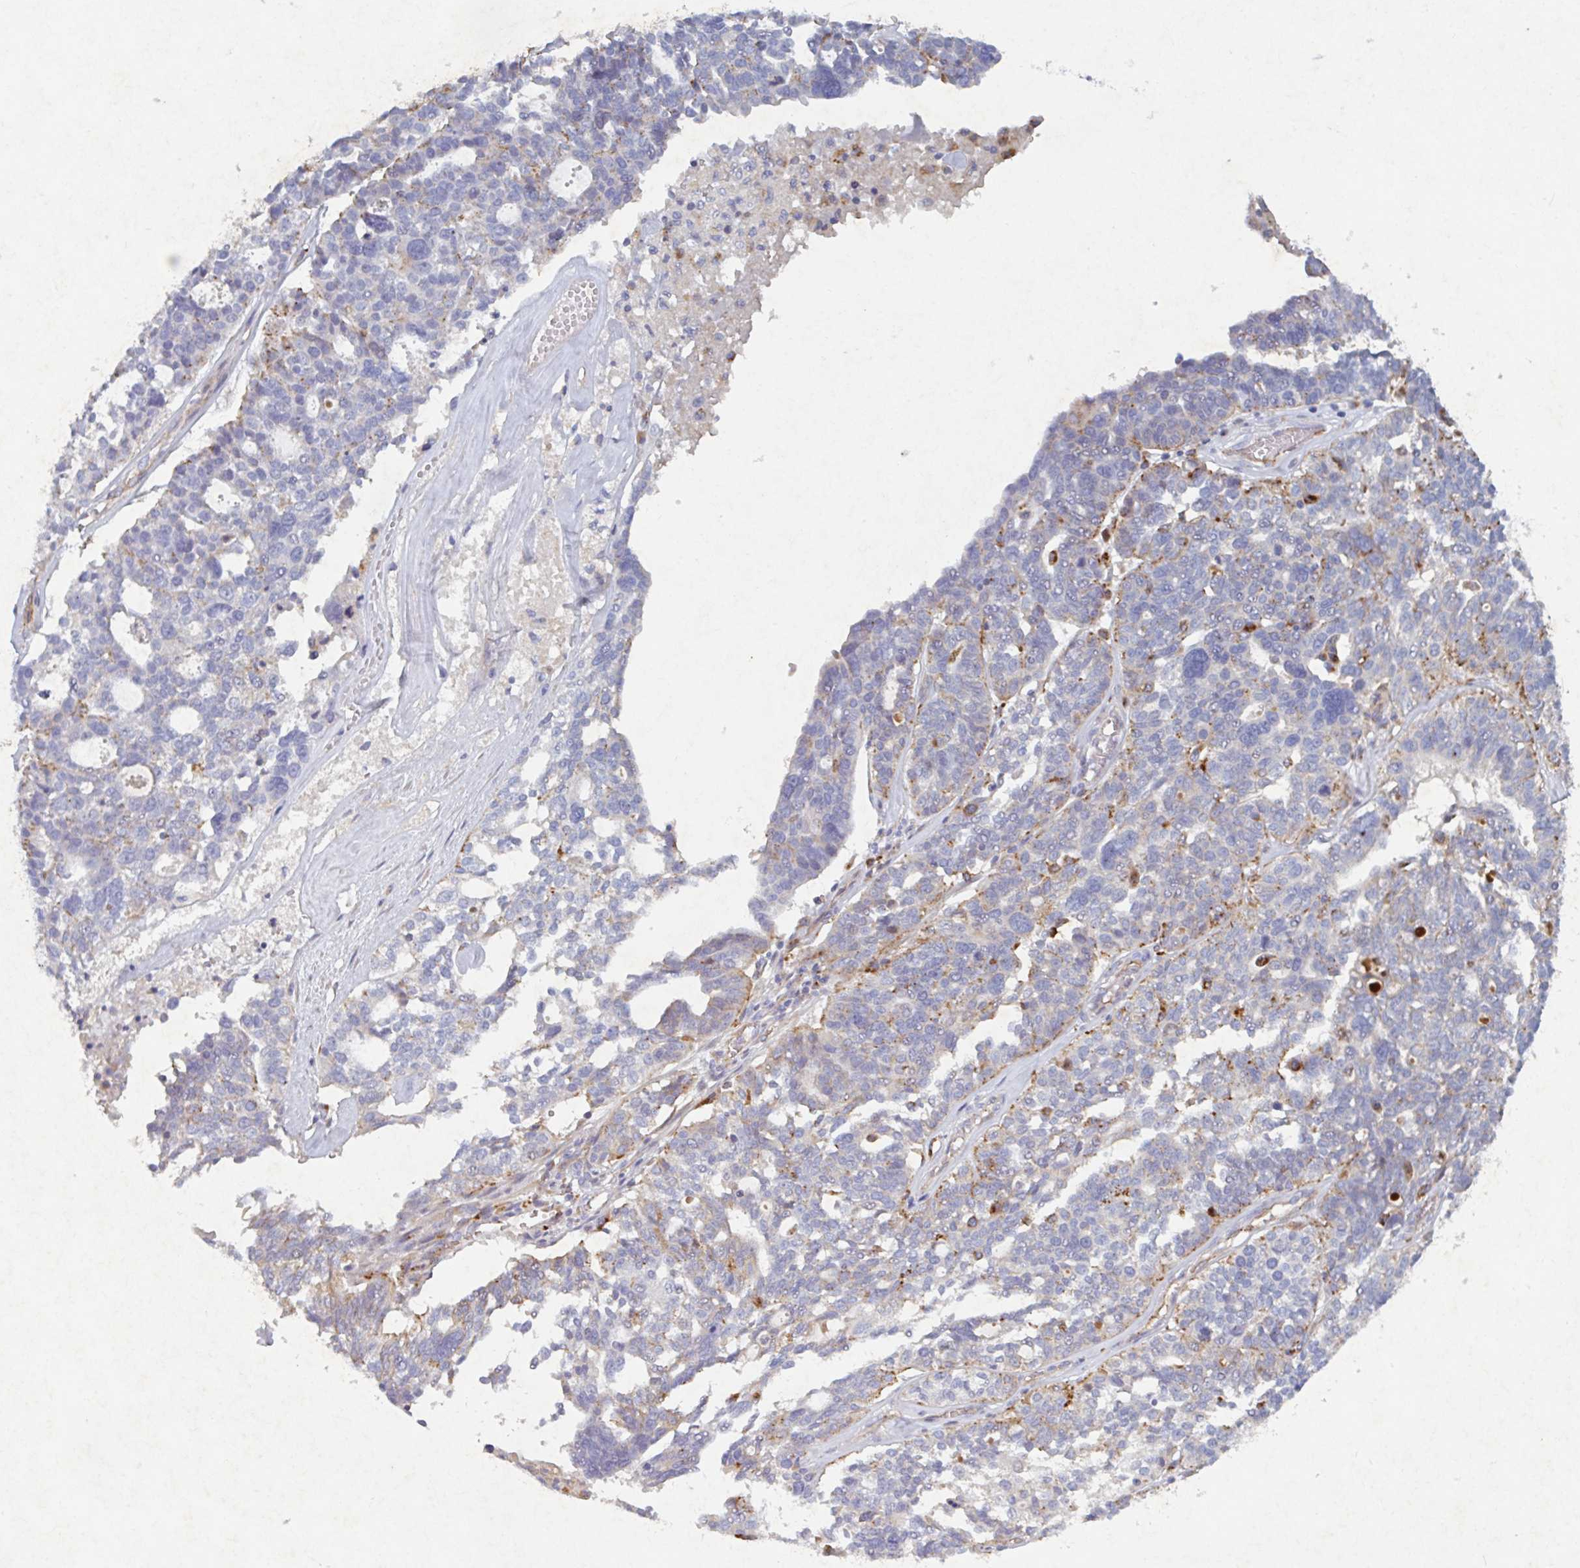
{"staining": {"intensity": "moderate", "quantity": "<25%", "location": "cytoplasmic/membranous"}, "tissue": "ovarian cancer", "cell_type": "Tumor cells", "image_type": "cancer", "snomed": [{"axis": "morphology", "description": "Cystadenocarcinoma, serous, NOS"}, {"axis": "topography", "description": "Ovary"}], "caption": "This is a histology image of IHC staining of serous cystadenocarcinoma (ovarian), which shows moderate staining in the cytoplasmic/membranous of tumor cells.", "gene": "MANBA", "patient": {"sex": "female", "age": 59}}